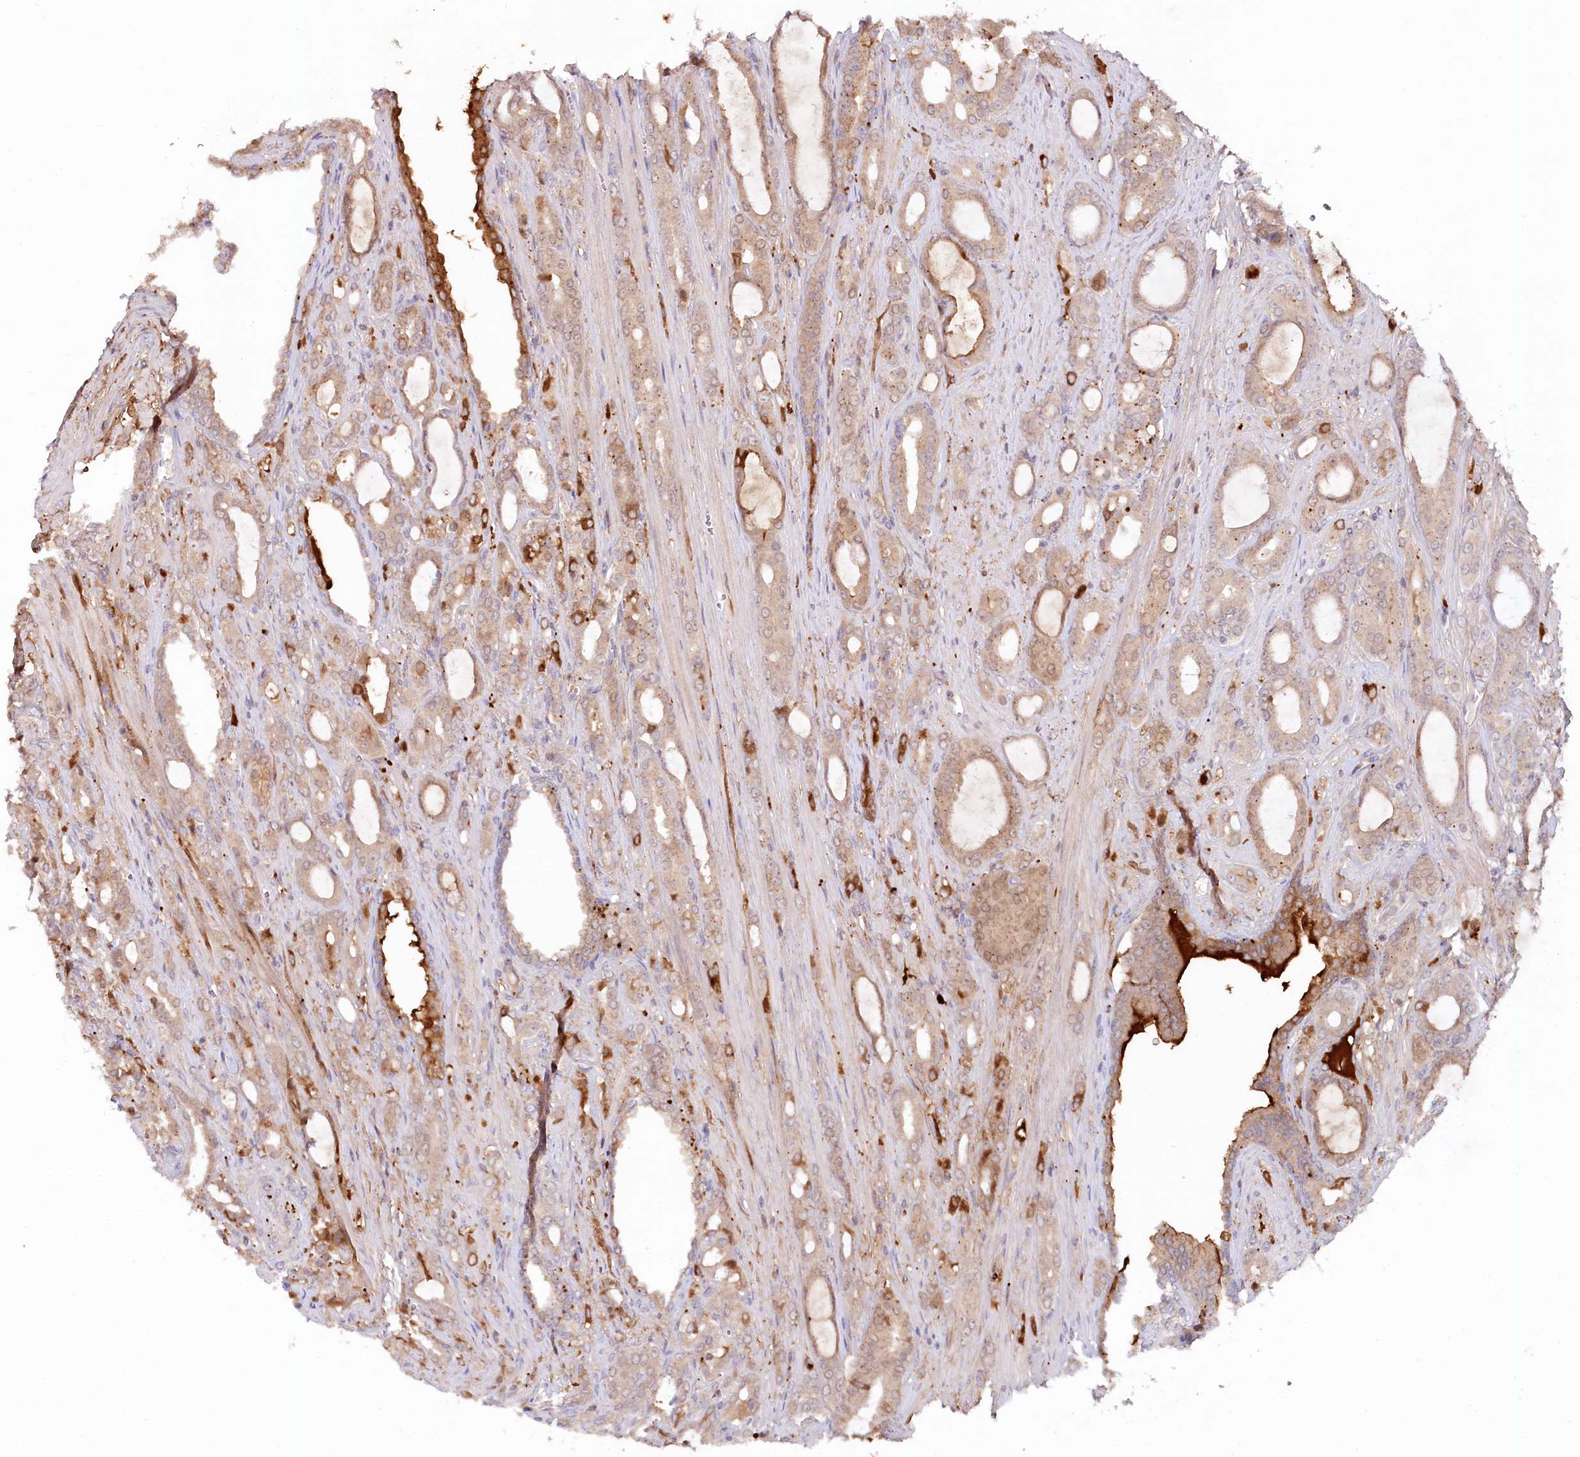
{"staining": {"intensity": "weak", "quantity": ">75%", "location": "cytoplasmic/membranous"}, "tissue": "prostate cancer", "cell_type": "Tumor cells", "image_type": "cancer", "snomed": [{"axis": "morphology", "description": "Adenocarcinoma, High grade"}, {"axis": "topography", "description": "Prostate"}], "caption": "Tumor cells demonstrate low levels of weak cytoplasmic/membranous staining in about >75% of cells in human prostate cancer (high-grade adenocarcinoma).", "gene": "PSAPL1", "patient": {"sex": "male", "age": 72}}